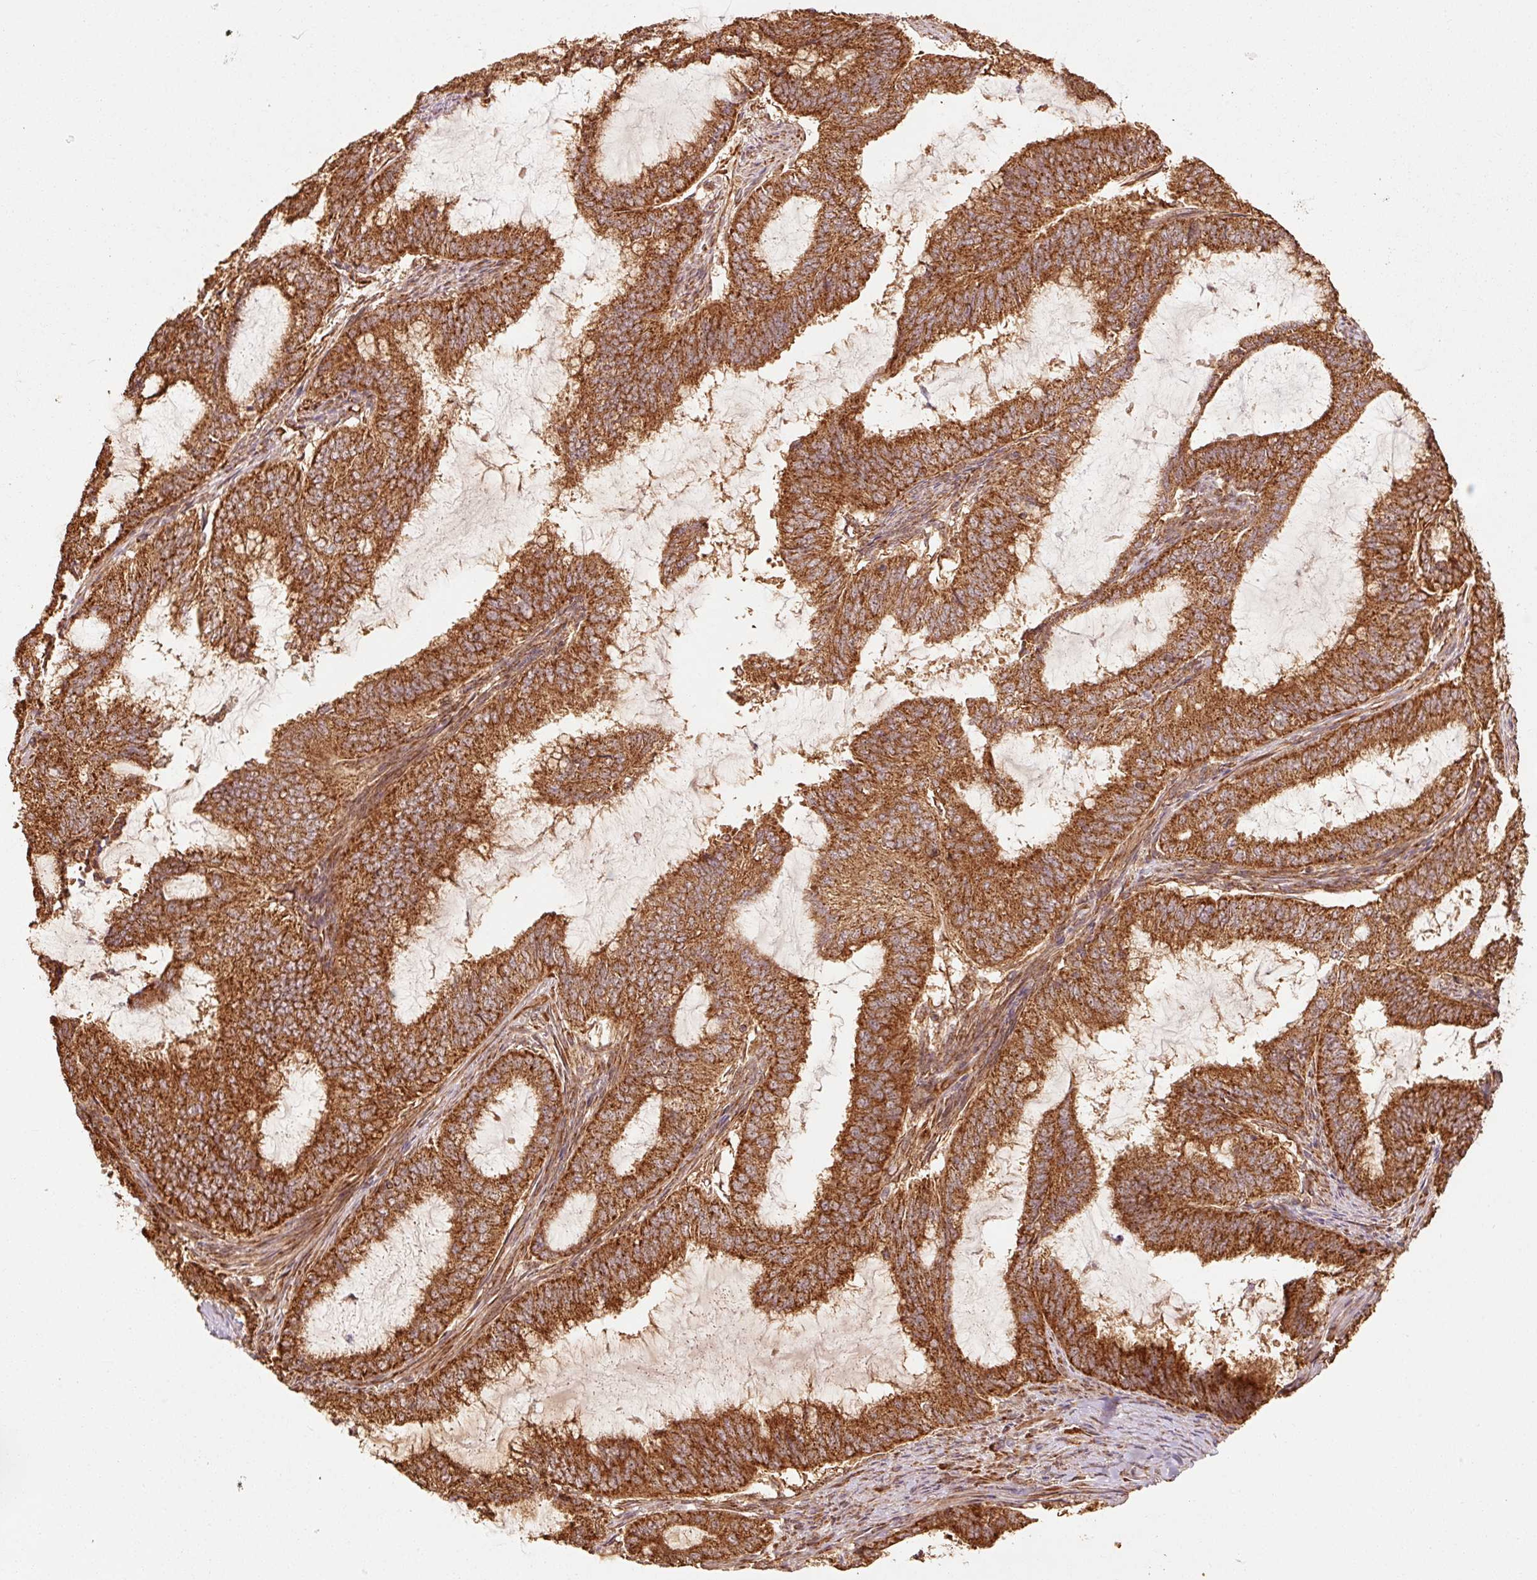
{"staining": {"intensity": "strong", "quantity": ">75%", "location": "cytoplasmic/membranous"}, "tissue": "endometrial cancer", "cell_type": "Tumor cells", "image_type": "cancer", "snomed": [{"axis": "morphology", "description": "Adenocarcinoma, NOS"}, {"axis": "topography", "description": "Endometrium"}], "caption": "High-power microscopy captured an IHC image of endometrial cancer (adenocarcinoma), revealing strong cytoplasmic/membranous positivity in about >75% of tumor cells.", "gene": "MRPL16", "patient": {"sex": "female", "age": 51}}